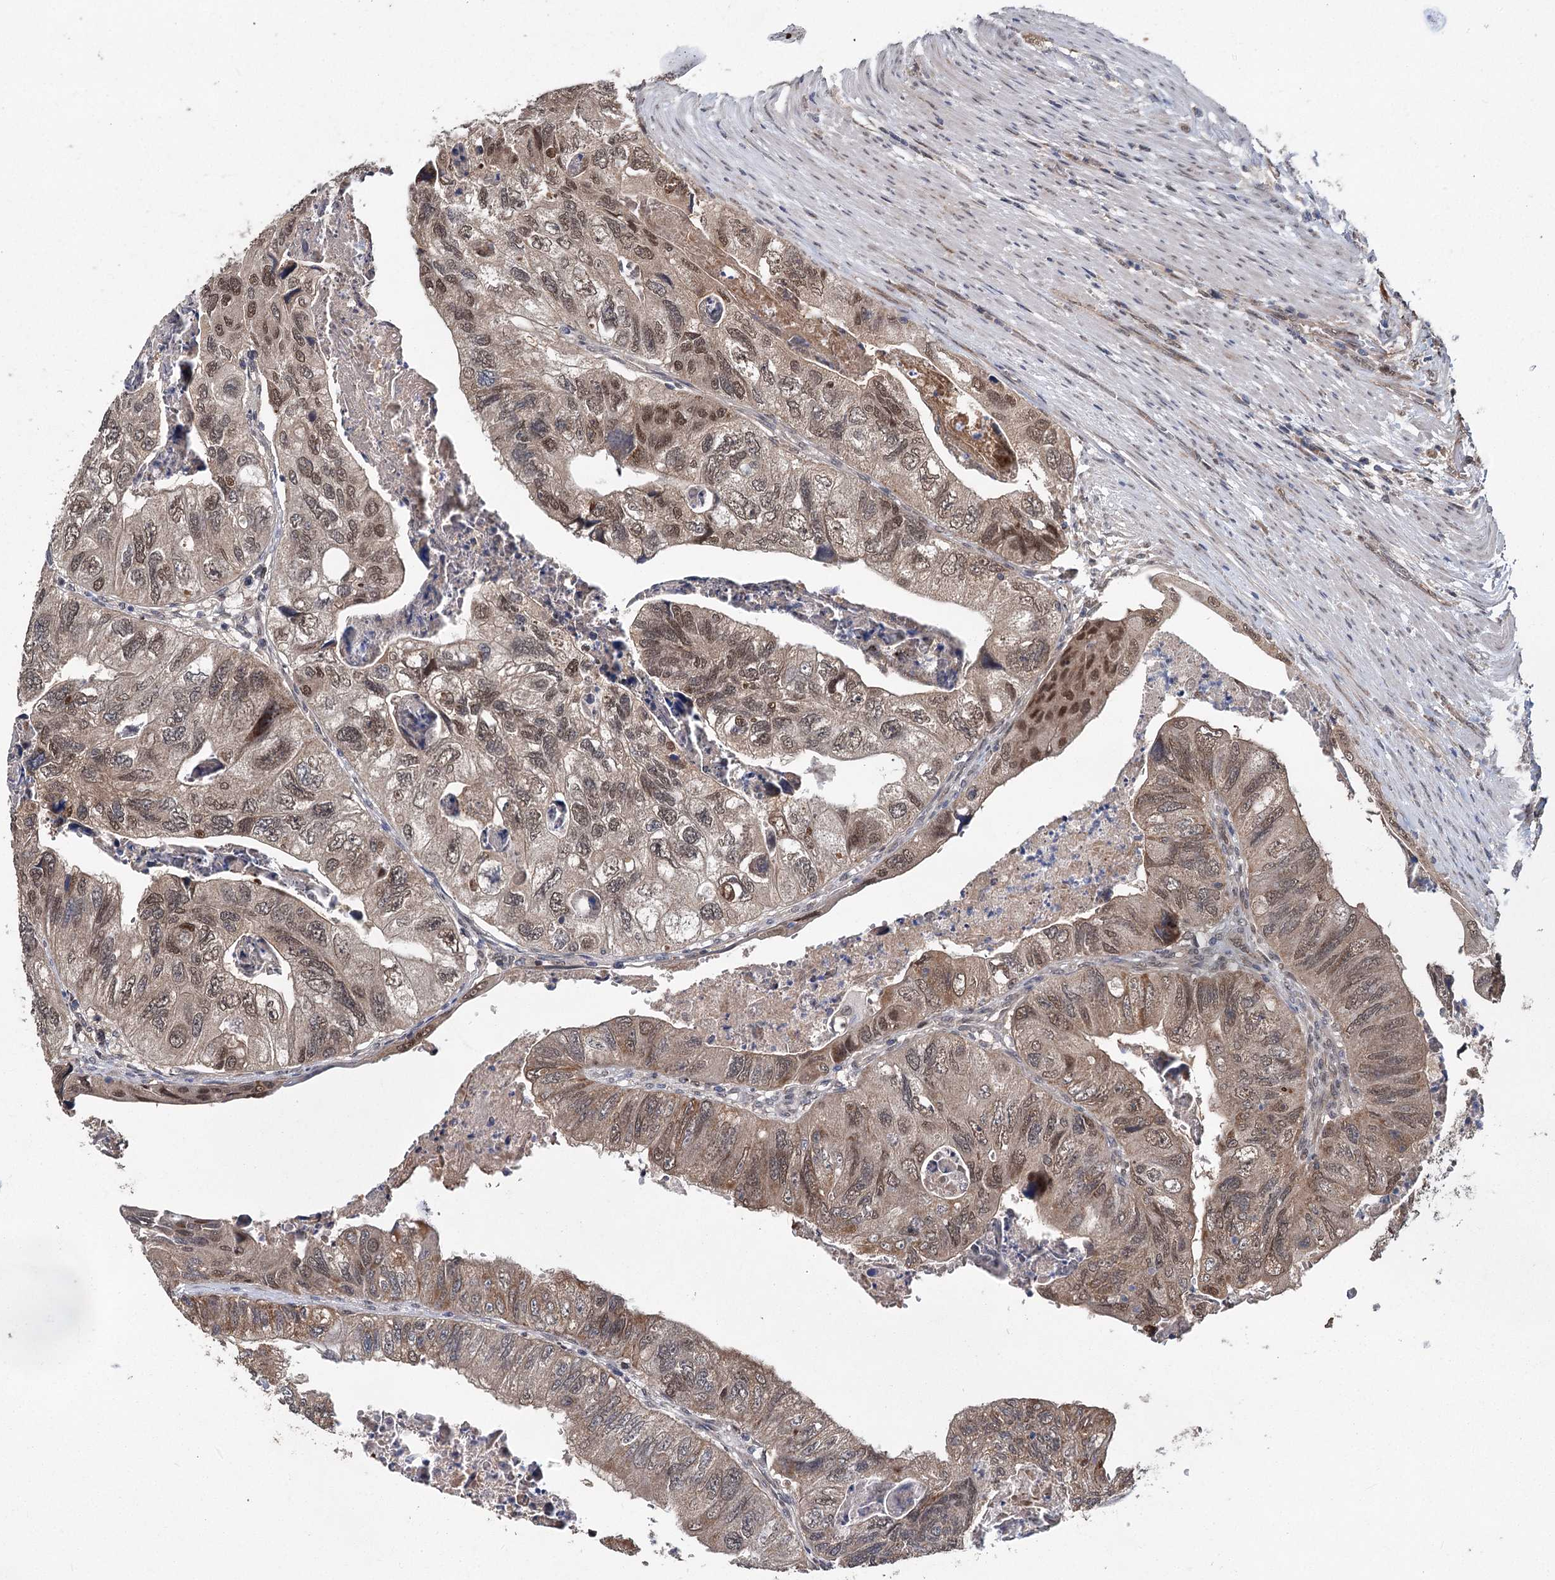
{"staining": {"intensity": "moderate", "quantity": "25%-75%", "location": "cytoplasmic/membranous,nuclear"}, "tissue": "colorectal cancer", "cell_type": "Tumor cells", "image_type": "cancer", "snomed": [{"axis": "morphology", "description": "Adenocarcinoma, NOS"}, {"axis": "topography", "description": "Rectum"}], "caption": "Moderate cytoplasmic/membranous and nuclear positivity is identified in approximately 25%-75% of tumor cells in colorectal cancer (adenocarcinoma).", "gene": "MYG1", "patient": {"sex": "male", "age": 63}}